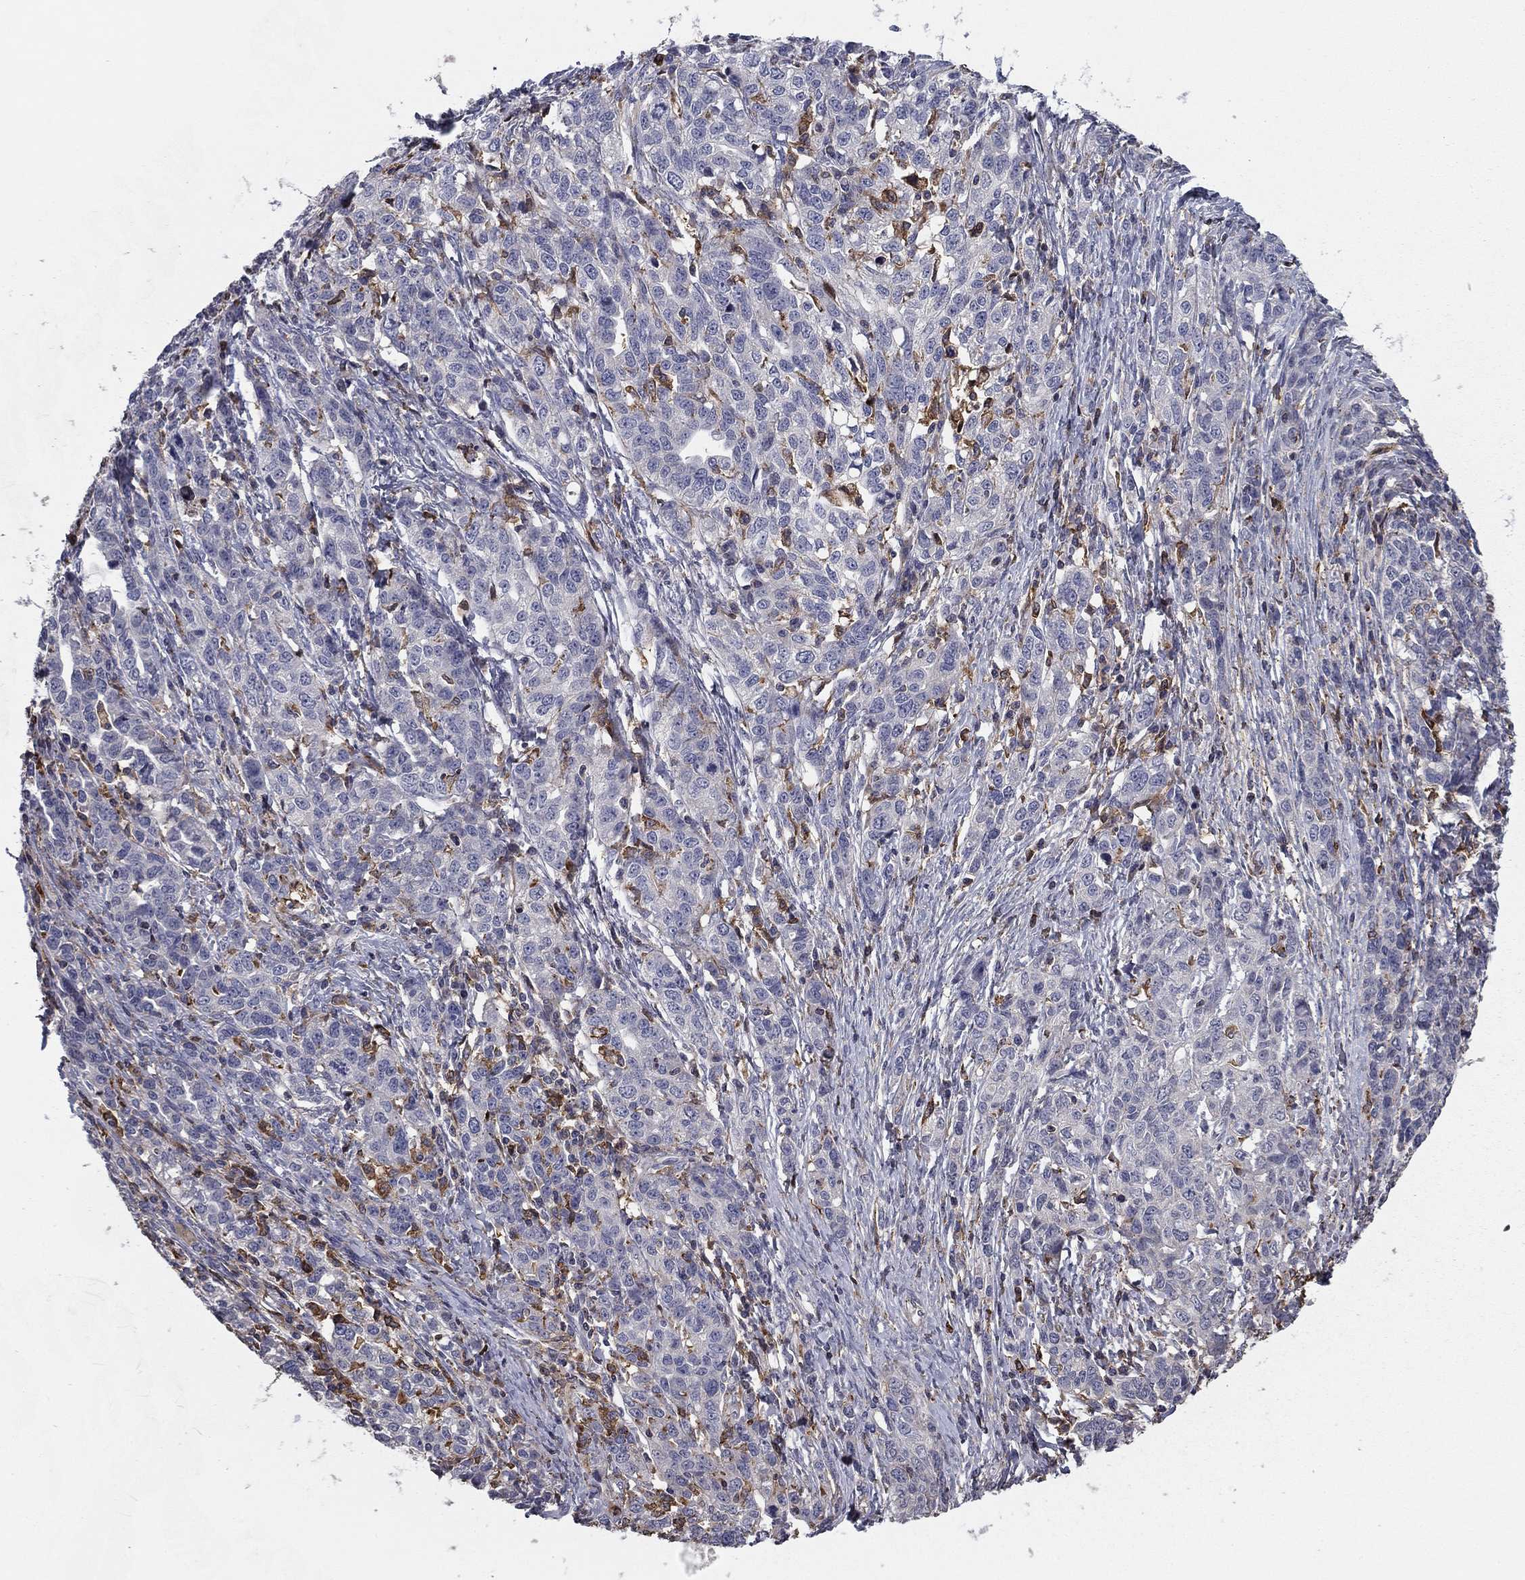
{"staining": {"intensity": "negative", "quantity": "none", "location": "none"}, "tissue": "ovarian cancer", "cell_type": "Tumor cells", "image_type": "cancer", "snomed": [{"axis": "morphology", "description": "Cystadenocarcinoma, serous, NOS"}, {"axis": "topography", "description": "Ovary"}], "caption": "High power microscopy micrograph of an IHC histopathology image of ovarian cancer (serous cystadenocarcinoma), revealing no significant positivity in tumor cells.", "gene": "PLCB2", "patient": {"sex": "female", "age": 71}}